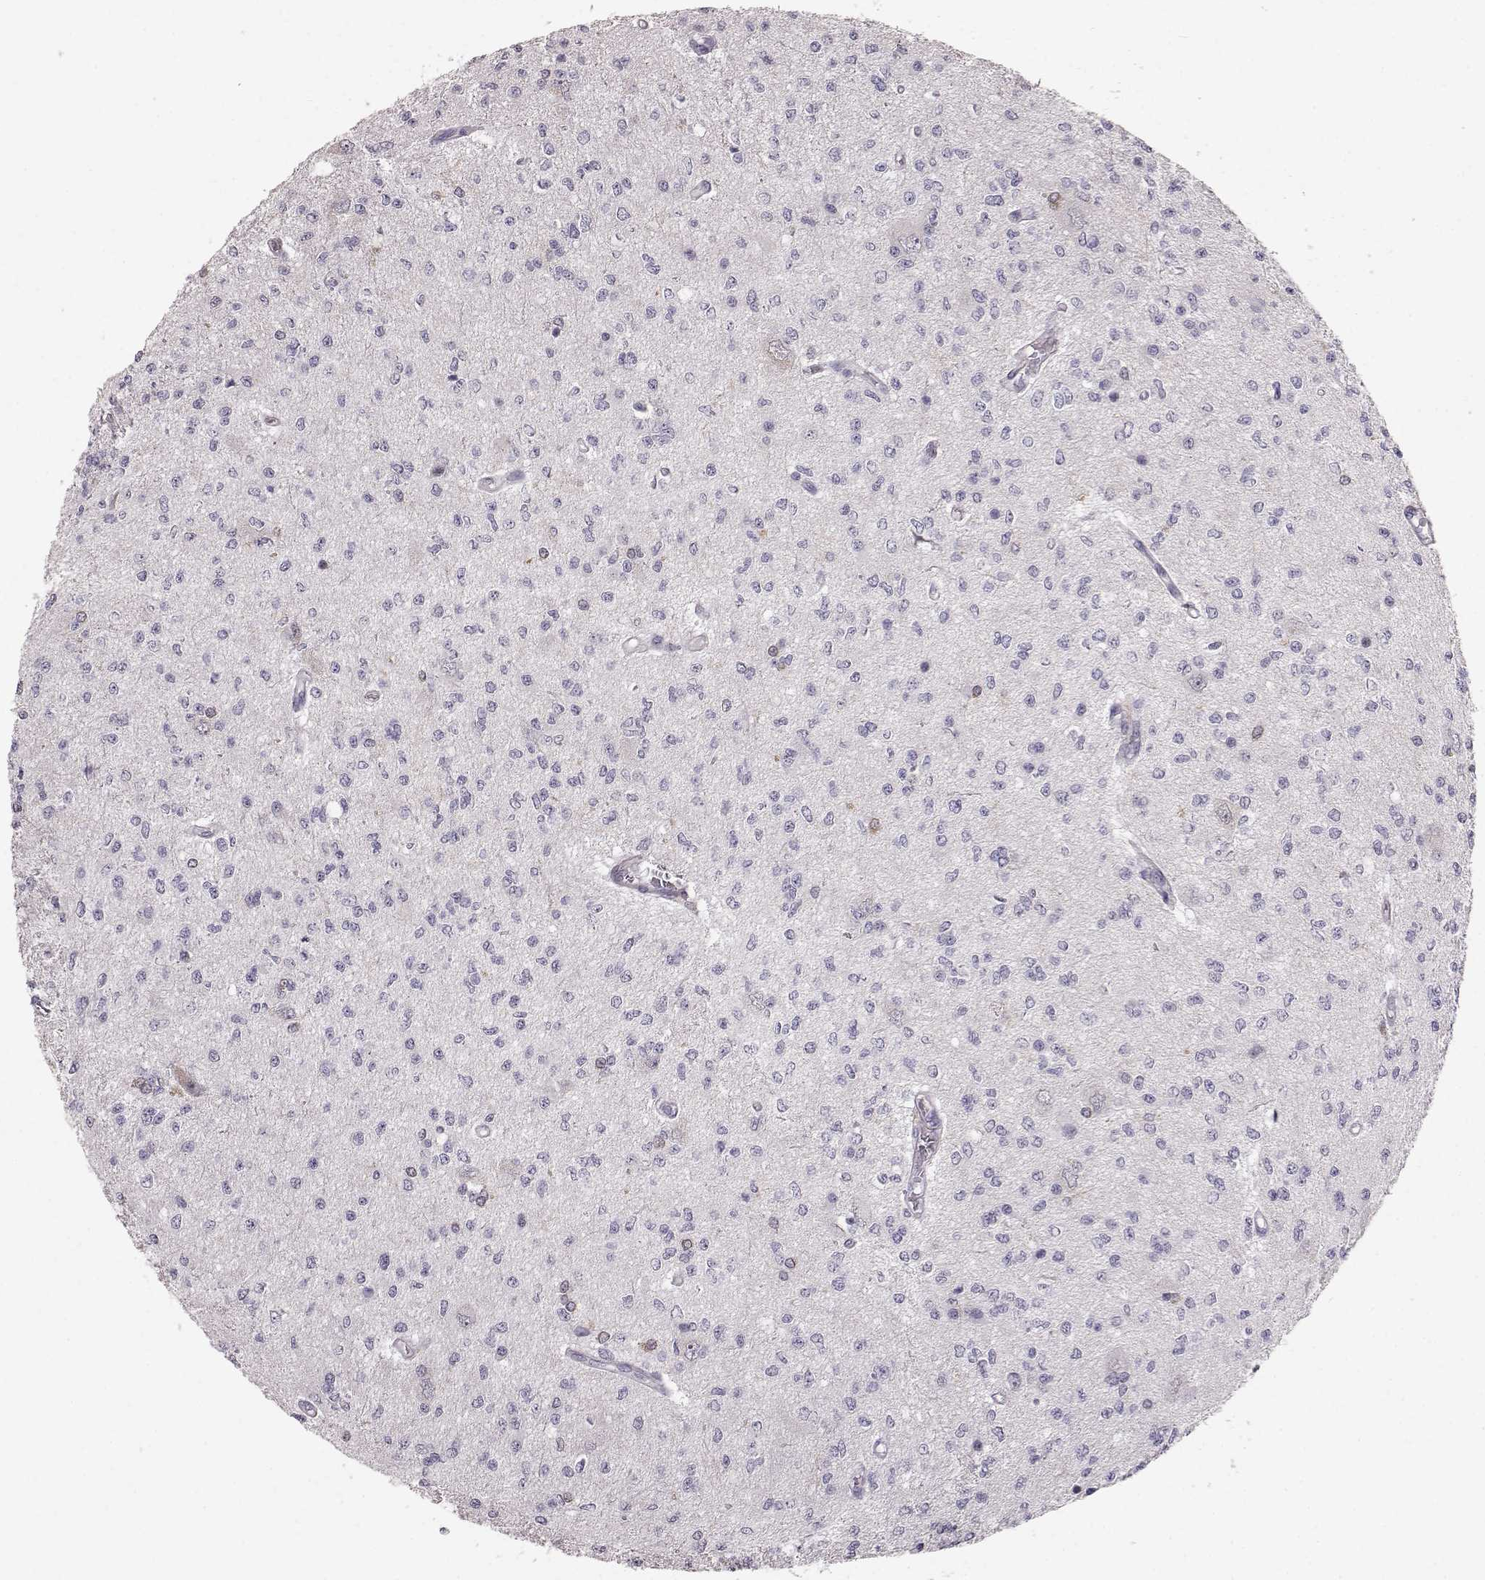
{"staining": {"intensity": "negative", "quantity": "none", "location": "none"}, "tissue": "glioma", "cell_type": "Tumor cells", "image_type": "cancer", "snomed": [{"axis": "morphology", "description": "Glioma, malignant, Low grade"}, {"axis": "topography", "description": "Brain"}], "caption": "Micrograph shows no protein positivity in tumor cells of malignant glioma (low-grade) tissue.", "gene": "GPR50", "patient": {"sex": "male", "age": 67}}